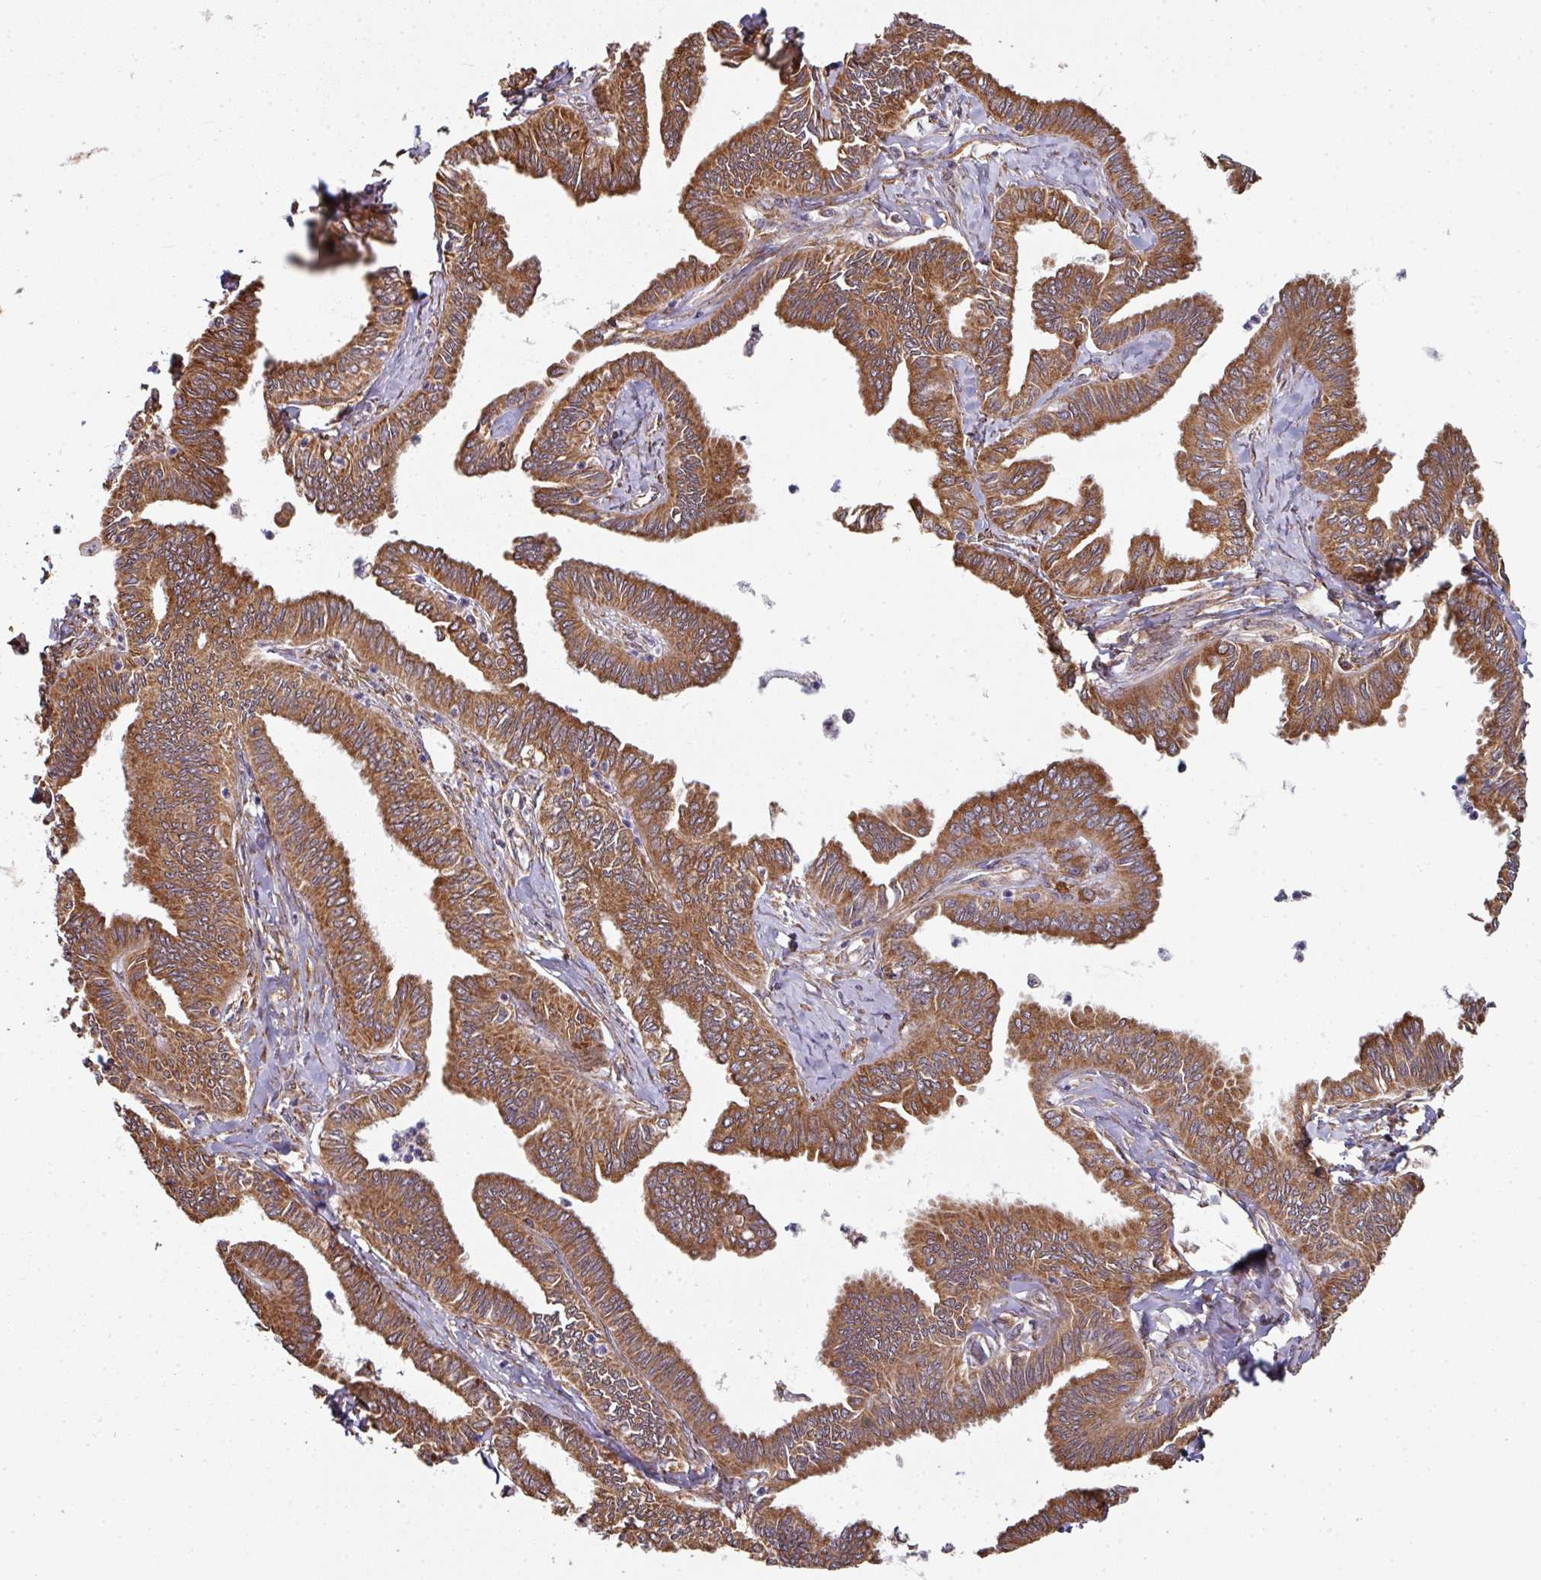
{"staining": {"intensity": "moderate", "quantity": ">75%", "location": "cytoplasmic/membranous"}, "tissue": "ovarian cancer", "cell_type": "Tumor cells", "image_type": "cancer", "snomed": [{"axis": "morphology", "description": "Carcinoma, endometroid"}, {"axis": "topography", "description": "Ovary"}], "caption": "This histopathology image demonstrates ovarian endometroid carcinoma stained with IHC to label a protein in brown. The cytoplasmic/membranous of tumor cells show moderate positivity for the protein. Nuclei are counter-stained blue.", "gene": "FAT4", "patient": {"sex": "female", "age": 70}}